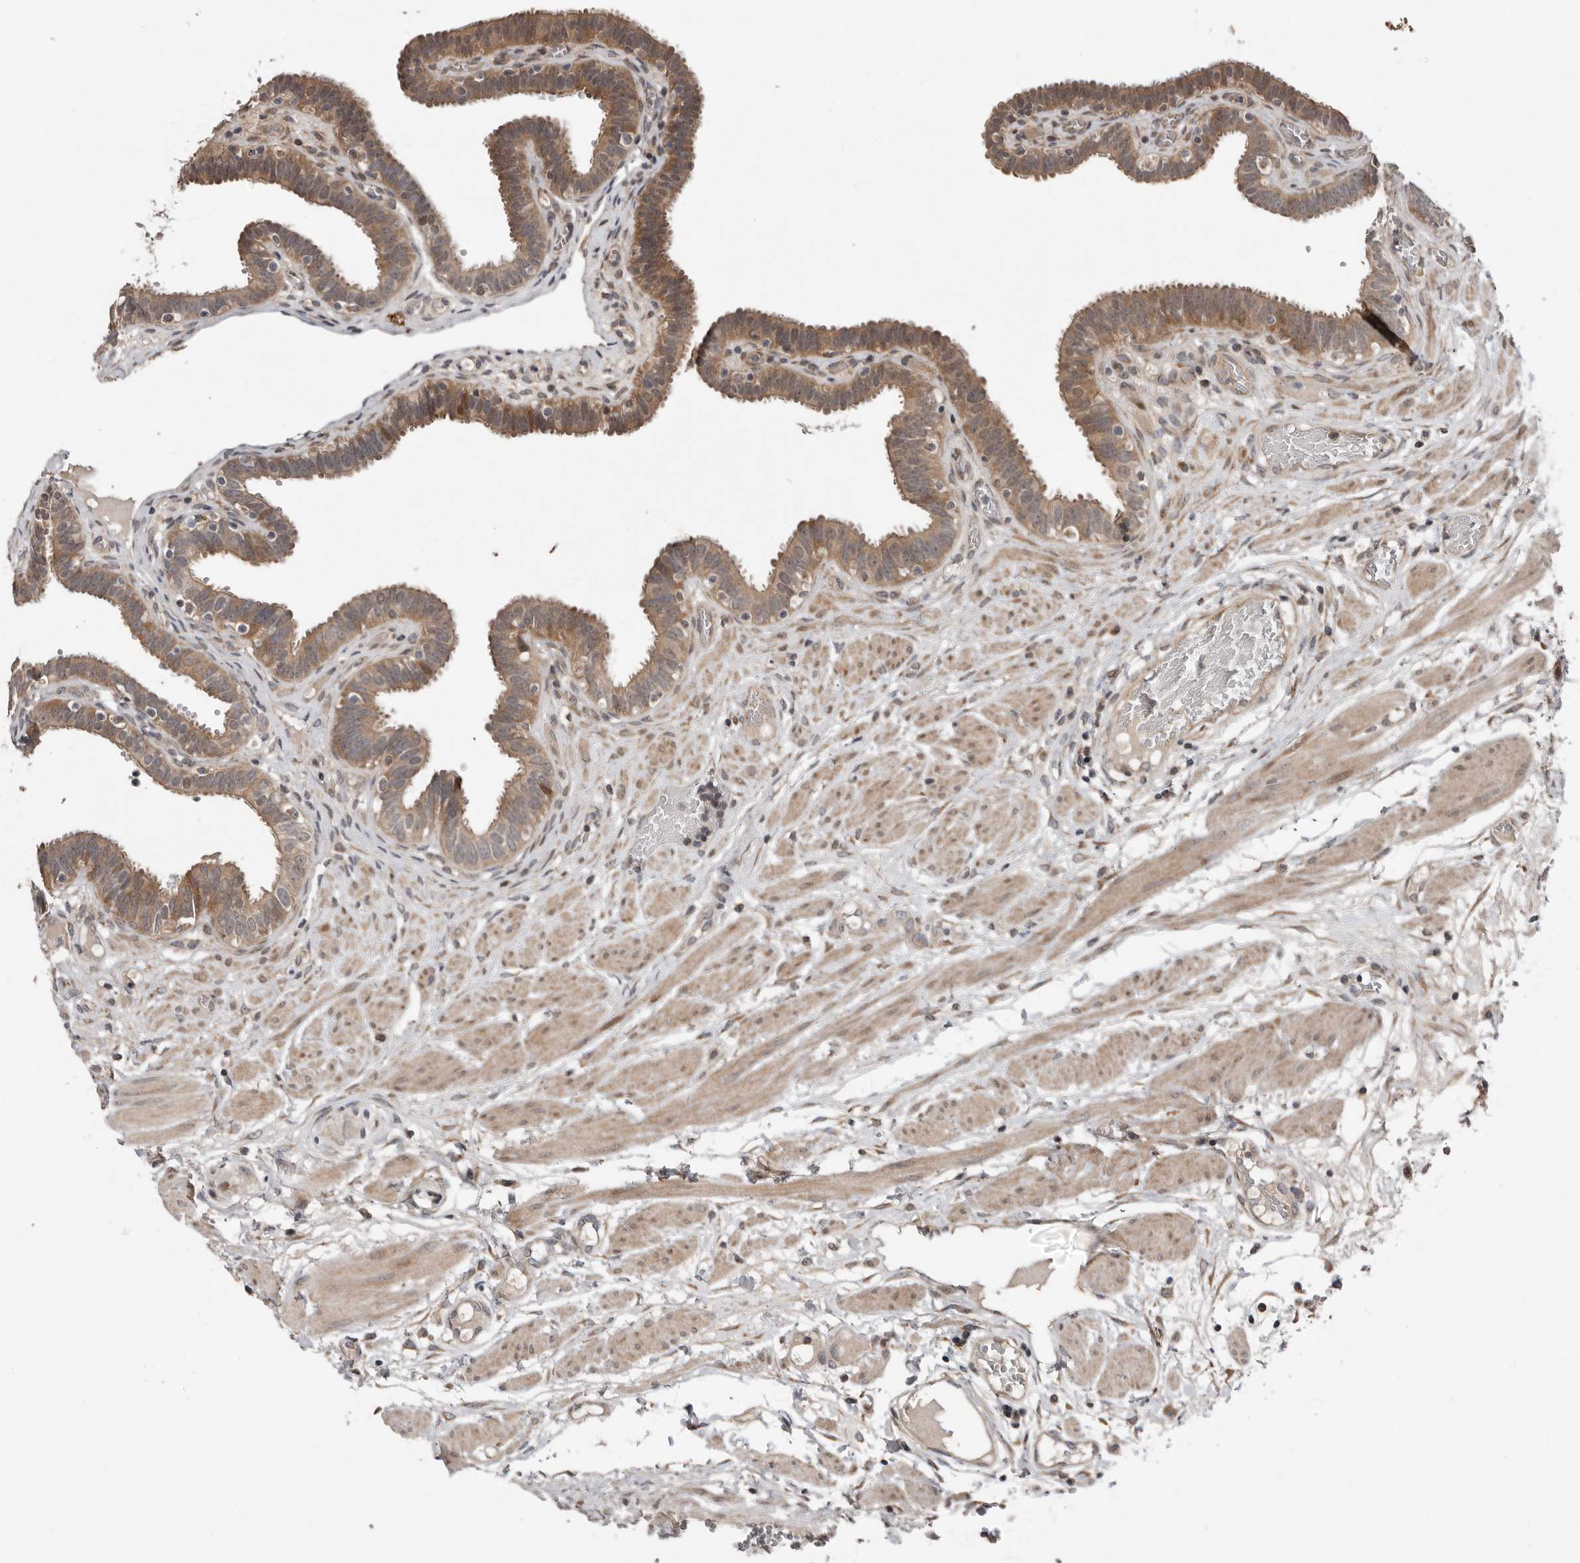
{"staining": {"intensity": "moderate", "quantity": ">75%", "location": "cytoplasmic/membranous"}, "tissue": "fallopian tube", "cell_type": "Glandular cells", "image_type": "normal", "snomed": [{"axis": "morphology", "description": "Normal tissue, NOS"}, {"axis": "topography", "description": "Fallopian tube"}, {"axis": "topography", "description": "Placenta"}], "caption": "Normal fallopian tube demonstrates moderate cytoplasmic/membranous expression in about >75% of glandular cells, visualized by immunohistochemistry. The staining is performed using DAB brown chromogen to label protein expression. The nuclei are counter-stained blue using hematoxylin.", "gene": "CHML", "patient": {"sex": "female", "age": 32}}